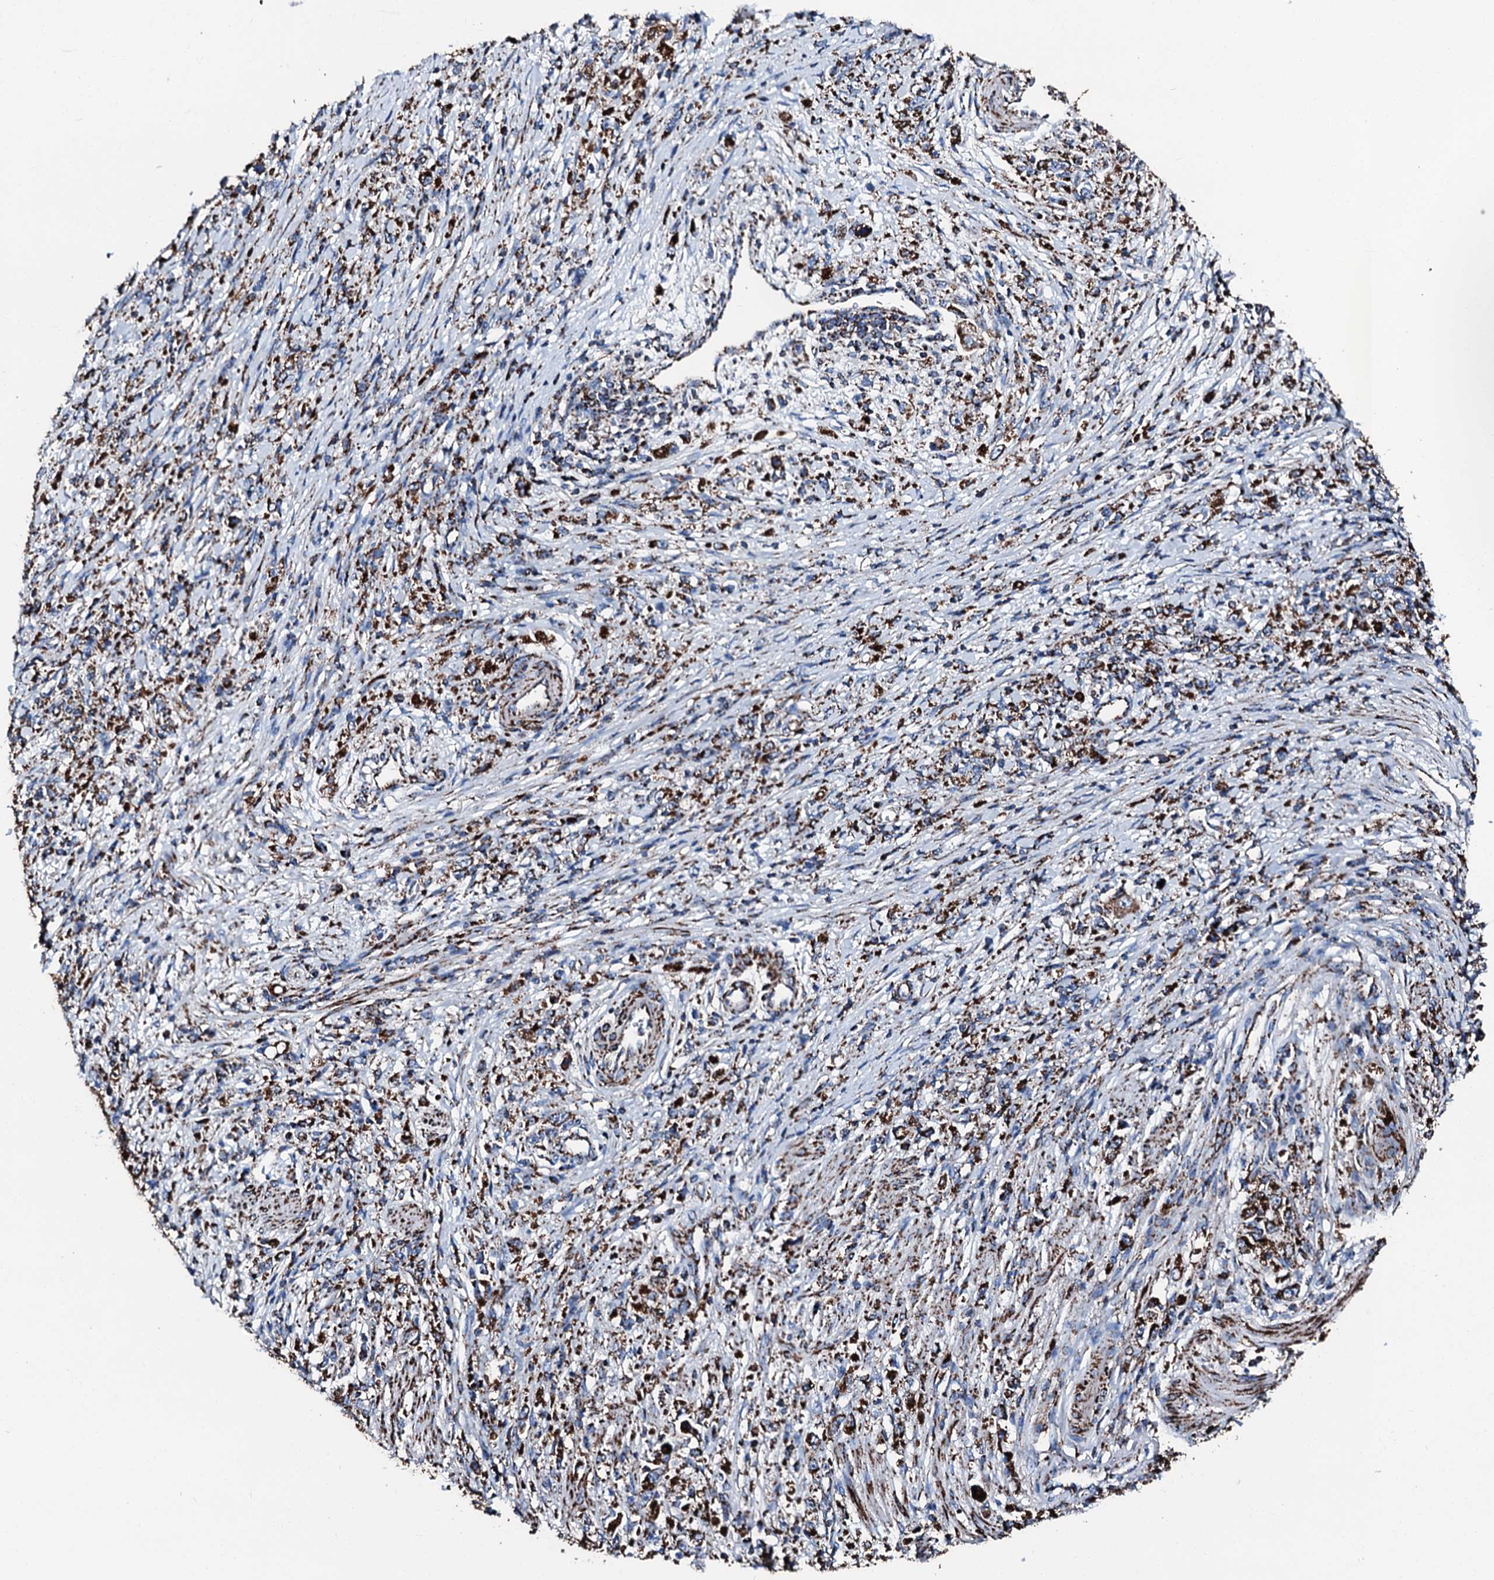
{"staining": {"intensity": "strong", "quantity": ">75%", "location": "cytoplasmic/membranous"}, "tissue": "stomach cancer", "cell_type": "Tumor cells", "image_type": "cancer", "snomed": [{"axis": "morphology", "description": "Adenocarcinoma, NOS"}, {"axis": "topography", "description": "Stomach"}], "caption": "Protein expression analysis of human stomach cancer (adenocarcinoma) reveals strong cytoplasmic/membranous staining in about >75% of tumor cells.", "gene": "HADH", "patient": {"sex": "female", "age": 59}}